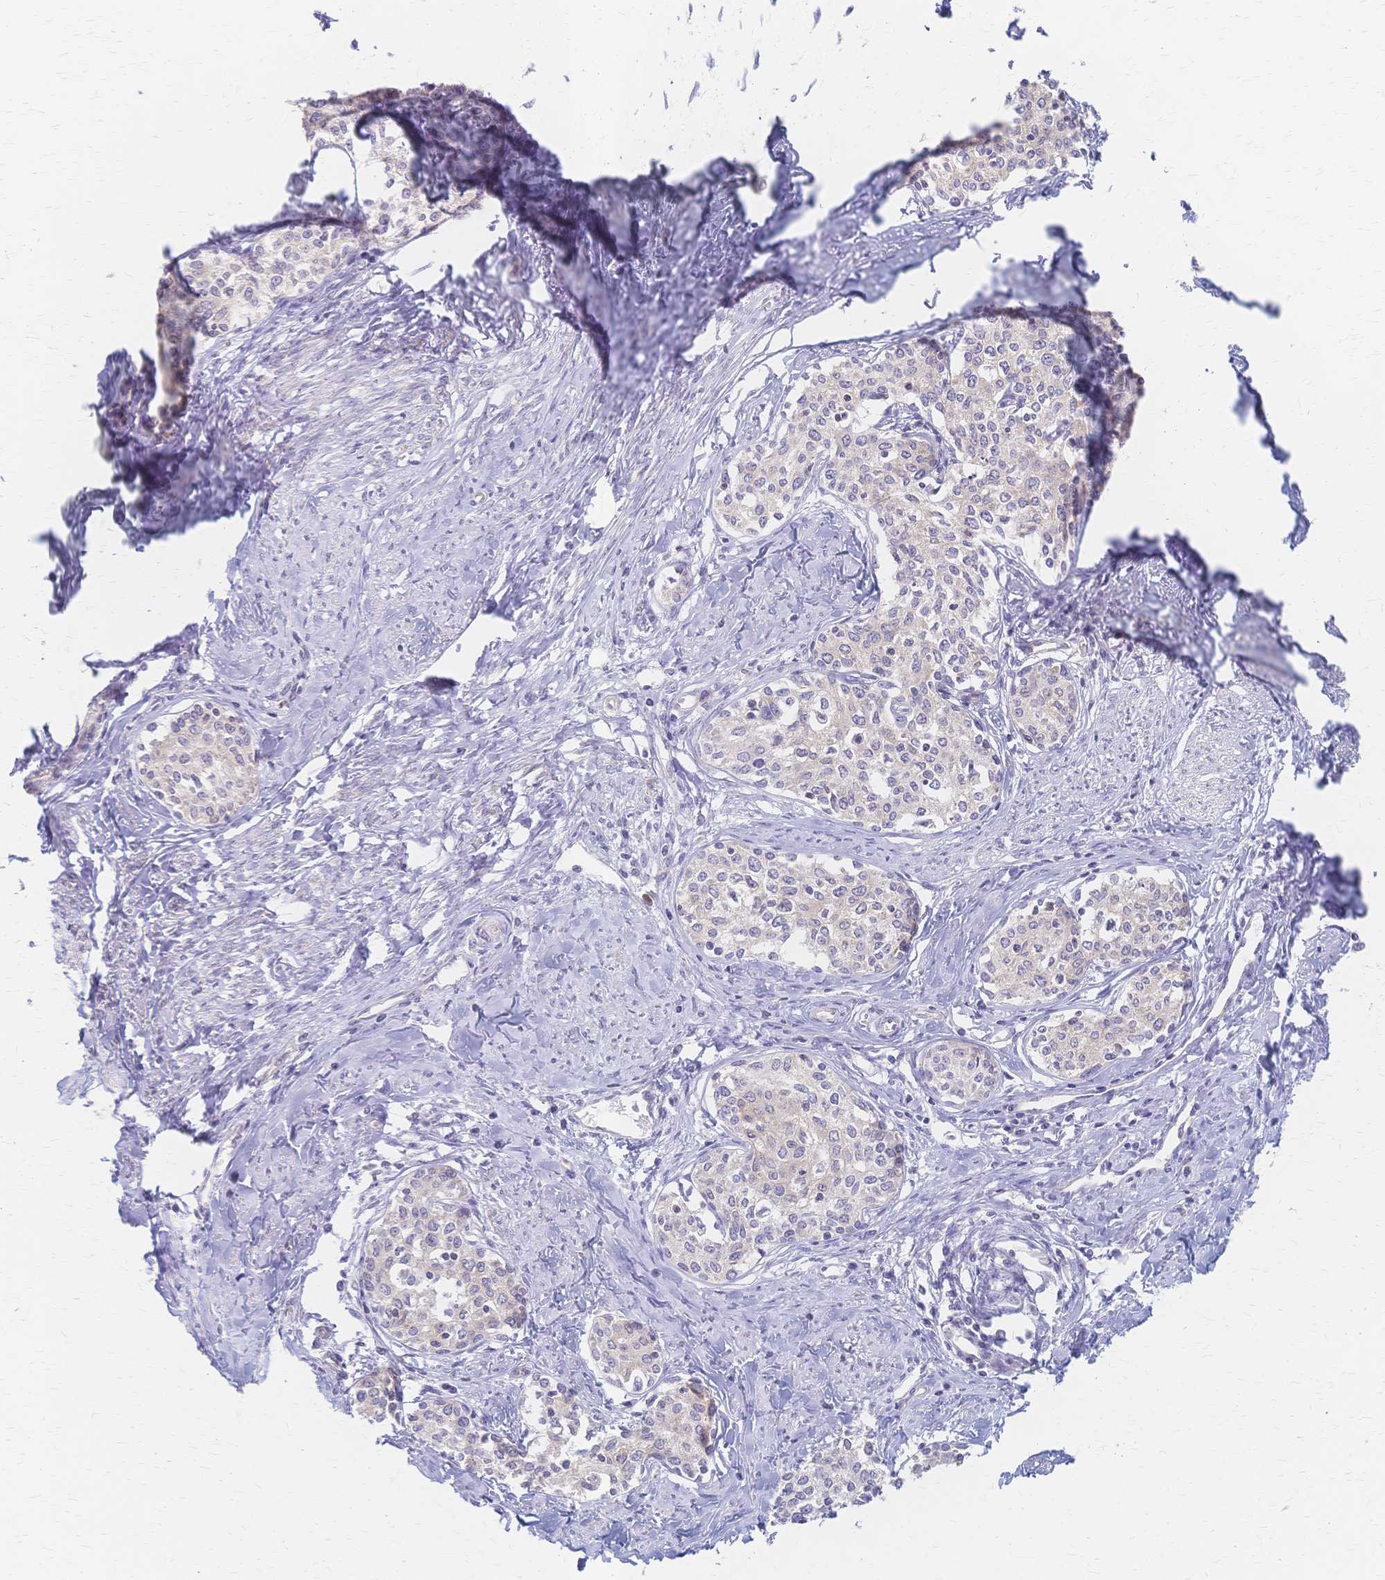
{"staining": {"intensity": "weak", "quantity": "<25%", "location": "cytoplasmic/membranous"}, "tissue": "cervical cancer", "cell_type": "Tumor cells", "image_type": "cancer", "snomed": [{"axis": "morphology", "description": "Squamous cell carcinoma, NOS"}, {"axis": "morphology", "description": "Adenocarcinoma, NOS"}, {"axis": "topography", "description": "Cervix"}], "caption": "An immunohistochemistry image of cervical adenocarcinoma is shown. There is no staining in tumor cells of cervical adenocarcinoma.", "gene": "CYB5A", "patient": {"sex": "female", "age": 52}}